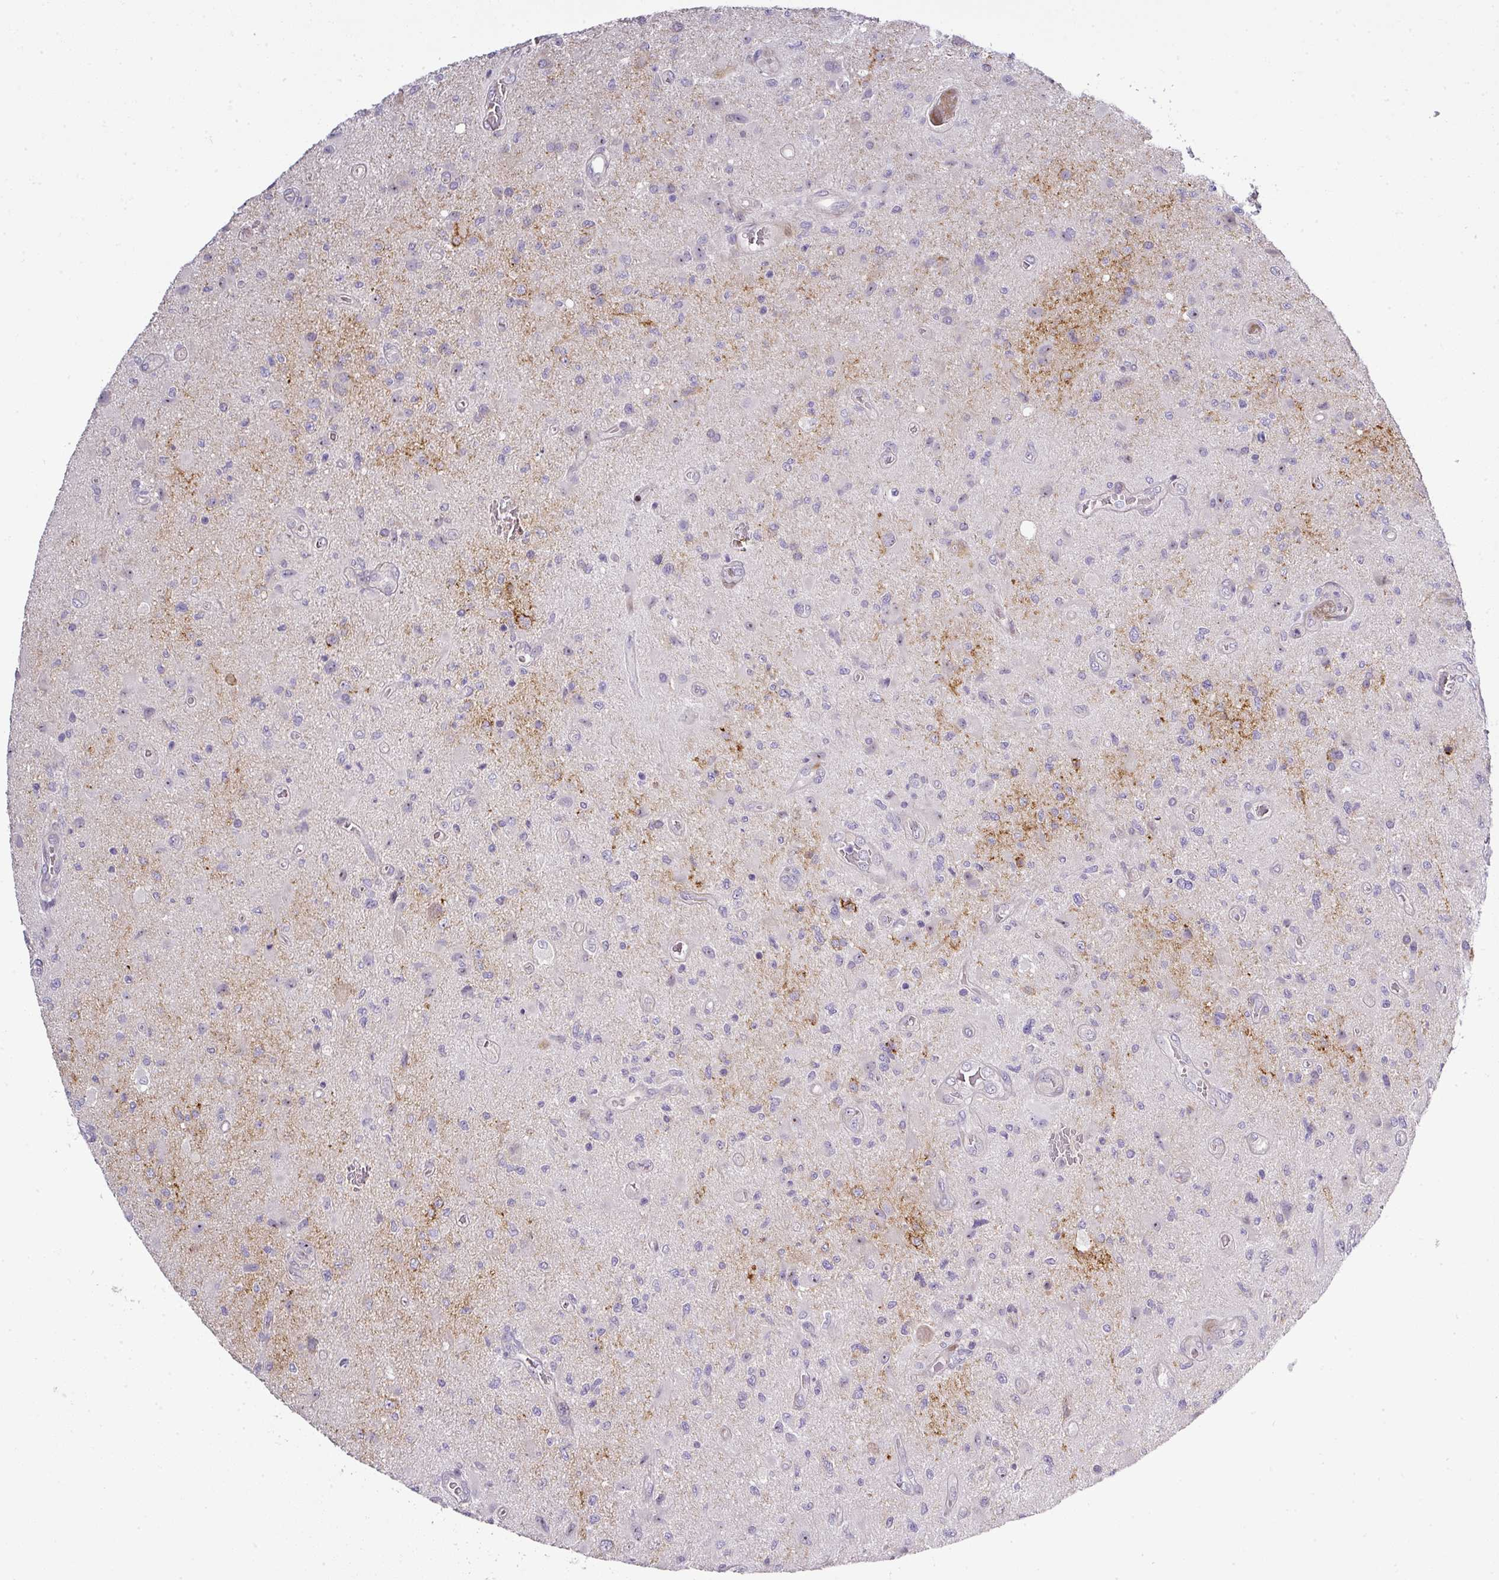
{"staining": {"intensity": "negative", "quantity": "none", "location": "none"}, "tissue": "glioma", "cell_type": "Tumor cells", "image_type": "cancer", "snomed": [{"axis": "morphology", "description": "Glioma, malignant, High grade"}, {"axis": "topography", "description": "Brain"}], "caption": "High power microscopy image of an IHC photomicrograph of malignant glioma (high-grade), revealing no significant positivity in tumor cells.", "gene": "ATP6V1F", "patient": {"sex": "male", "age": 67}}